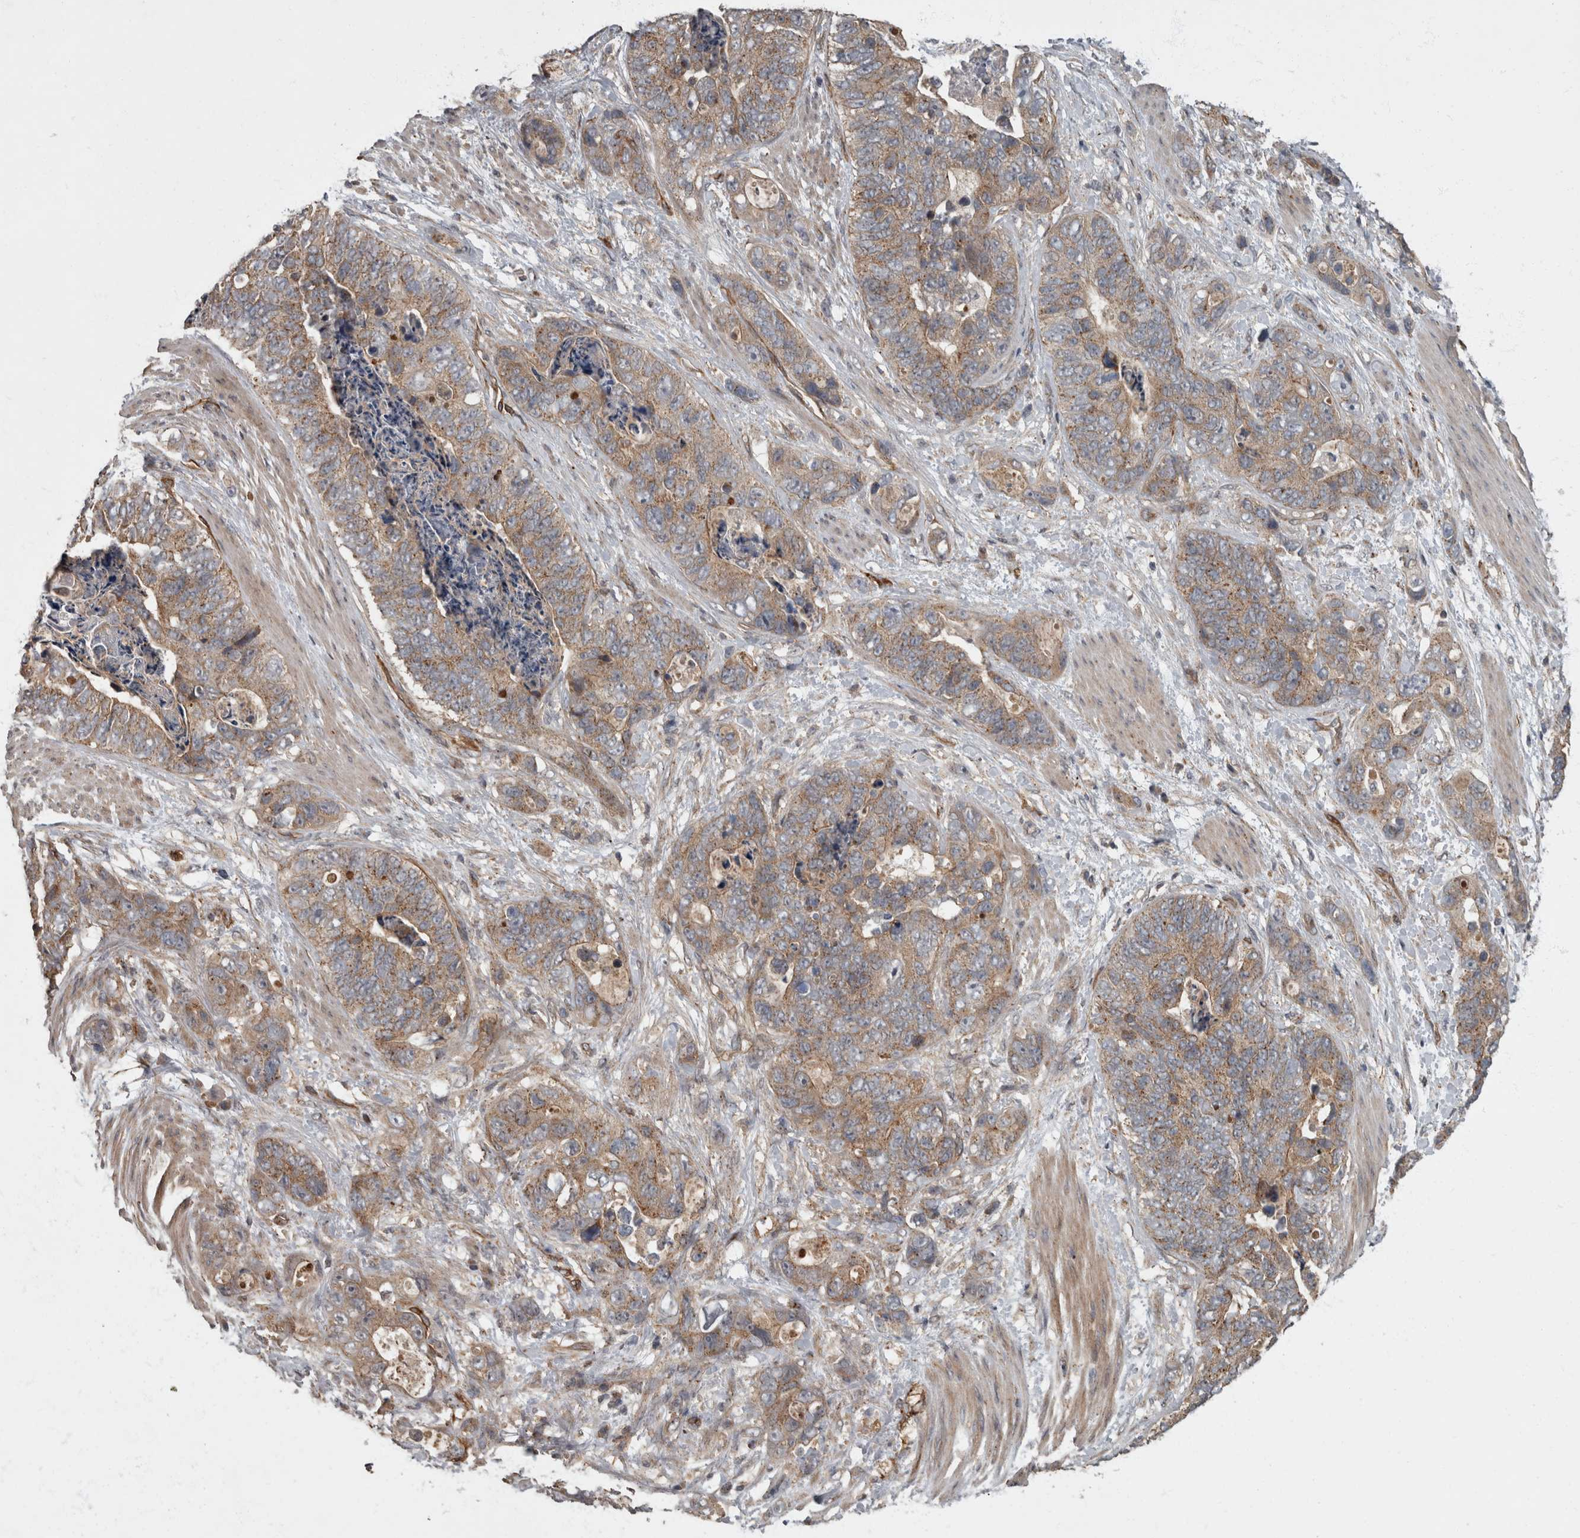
{"staining": {"intensity": "weak", "quantity": ">75%", "location": "cytoplasmic/membranous"}, "tissue": "stomach cancer", "cell_type": "Tumor cells", "image_type": "cancer", "snomed": [{"axis": "morphology", "description": "Normal tissue, NOS"}, {"axis": "morphology", "description": "Adenocarcinoma, NOS"}, {"axis": "topography", "description": "Stomach"}], "caption": "Adenocarcinoma (stomach) stained with DAB (3,3'-diaminobenzidine) immunohistochemistry reveals low levels of weak cytoplasmic/membranous staining in approximately >75% of tumor cells. (Stains: DAB in brown, nuclei in blue, Microscopy: brightfield microscopy at high magnification).", "gene": "VEGFD", "patient": {"sex": "female", "age": 89}}